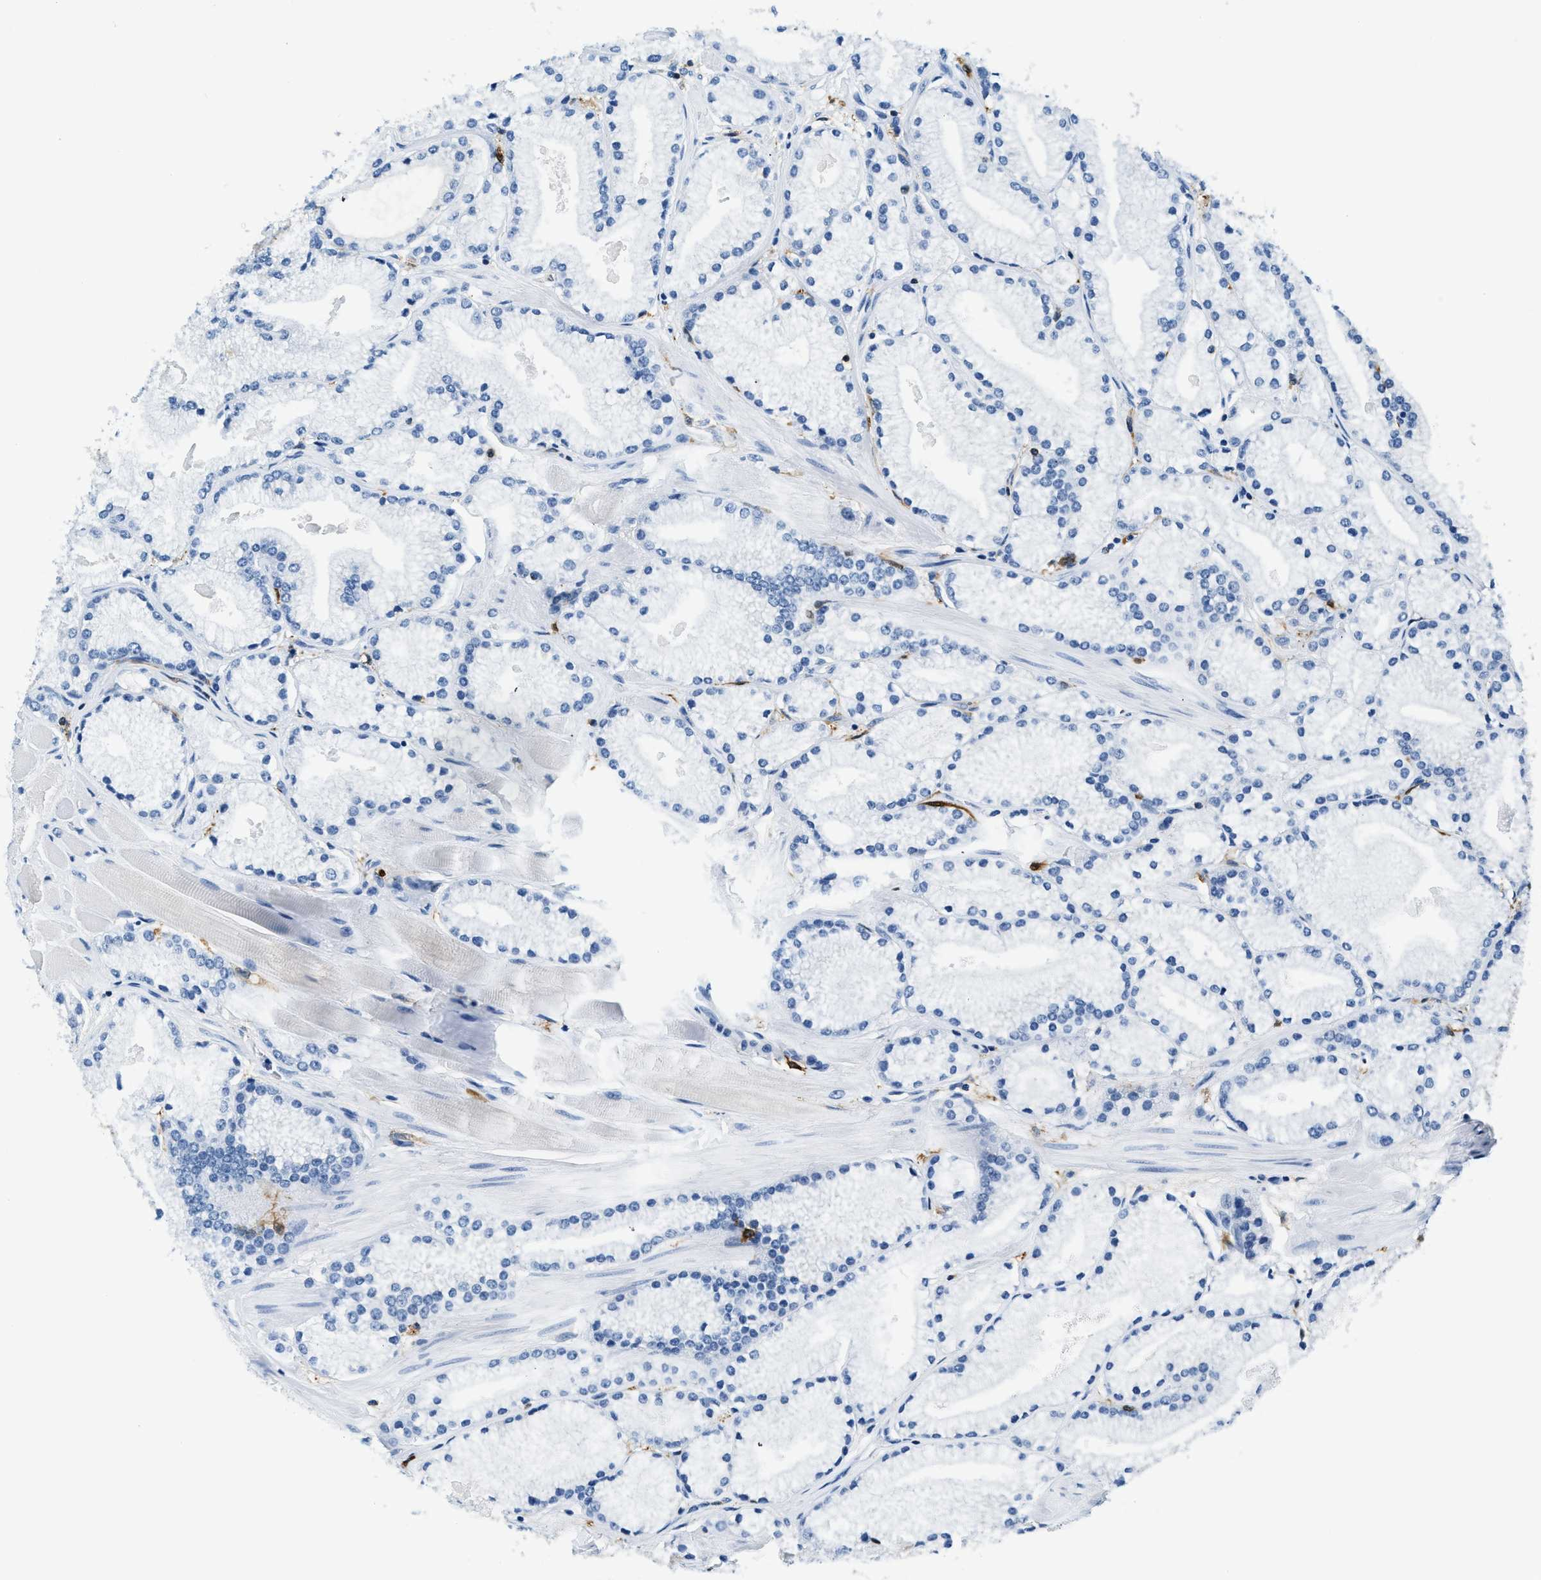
{"staining": {"intensity": "negative", "quantity": "none", "location": "none"}, "tissue": "prostate cancer", "cell_type": "Tumor cells", "image_type": "cancer", "snomed": [{"axis": "morphology", "description": "Adenocarcinoma, High grade"}, {"axis": "topography", "description": "Prostate"}], "caption": "Human adenocarcinoma (high-grade) (prostate) stained for a protein using immunohistochemistry demonstrates no positivity in tumor cells.", "gene": "CAPG", "patient": {"sex": "male", "age": 50}}